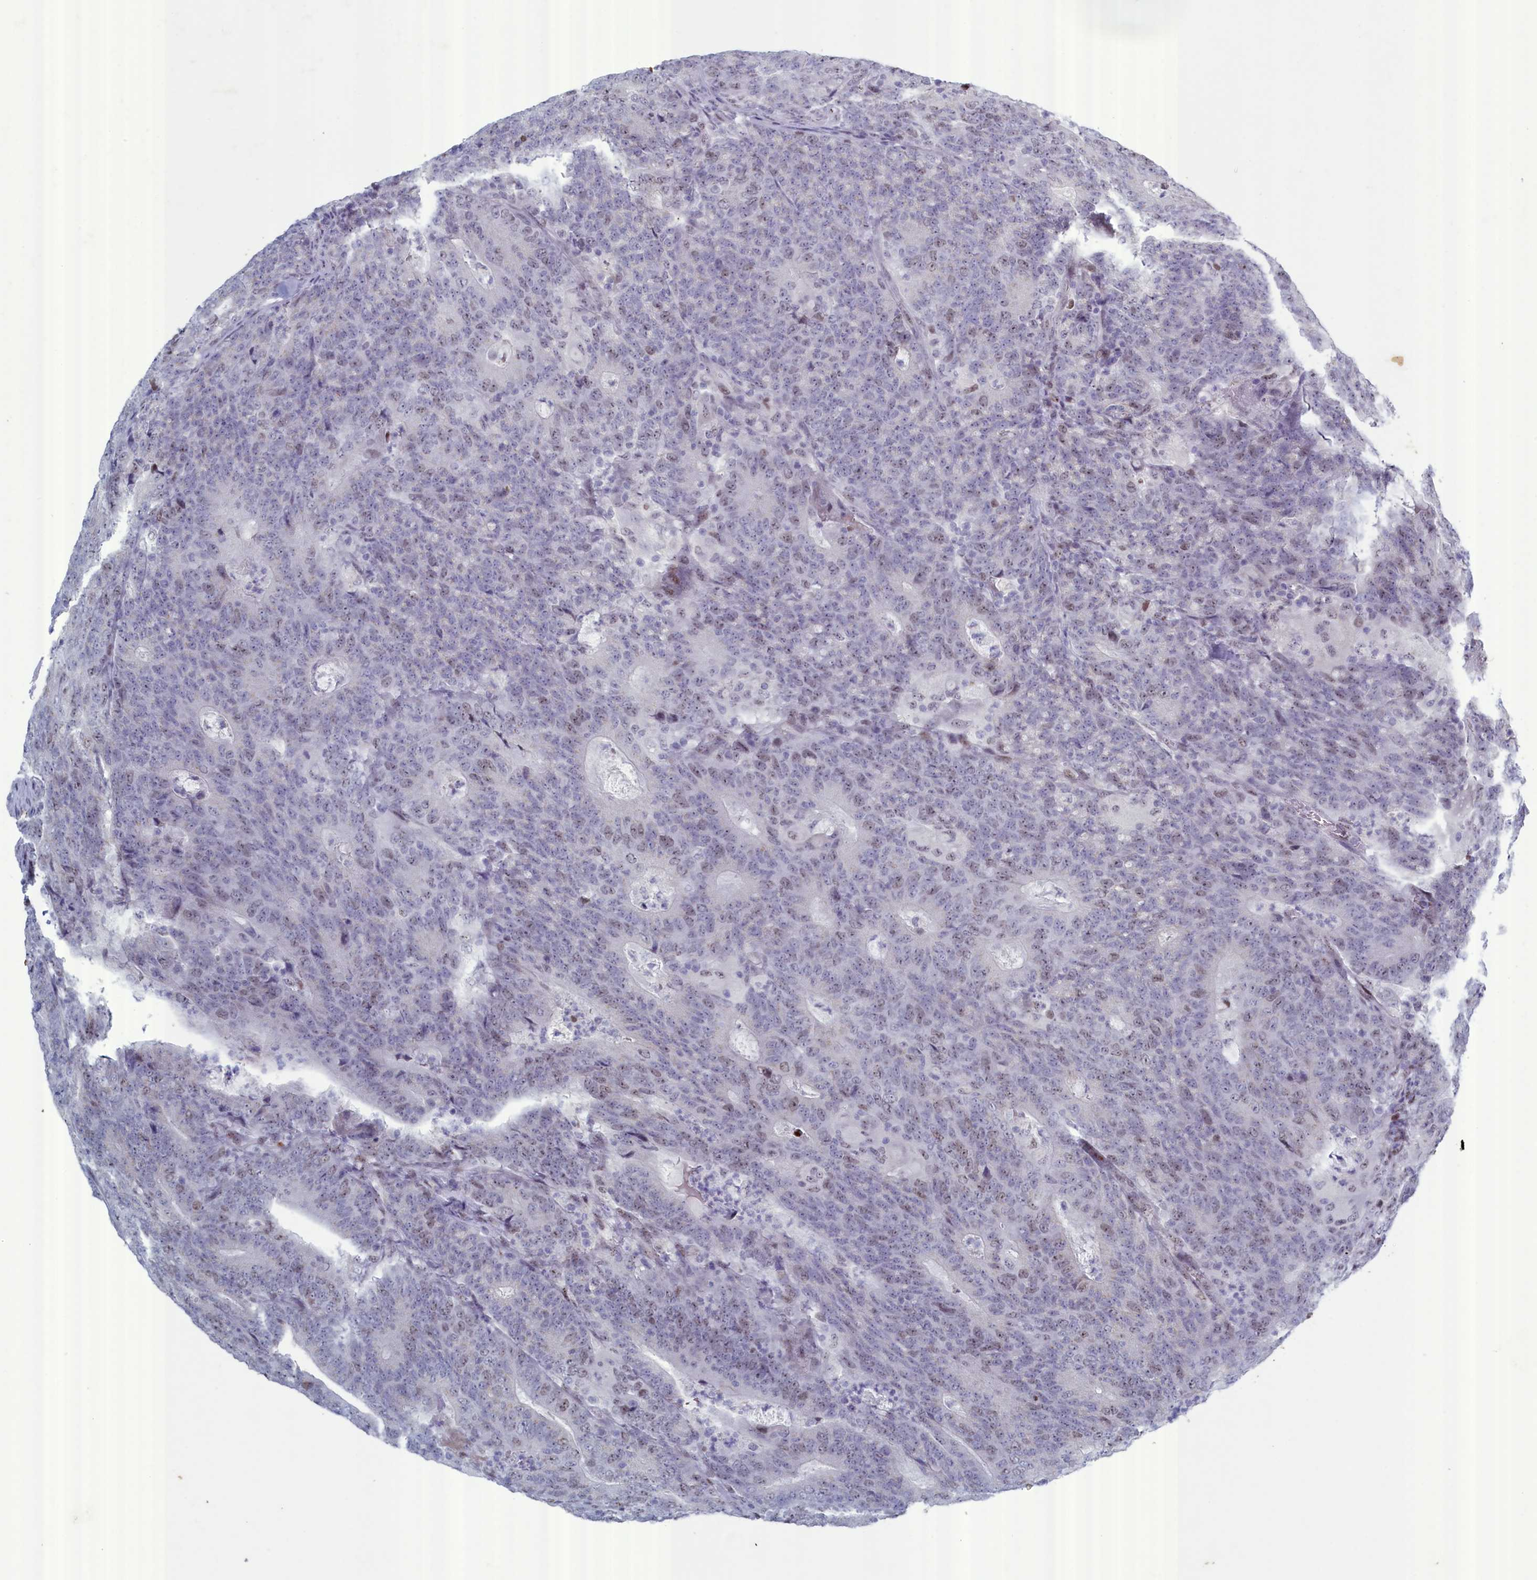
{"staining": {"intensity": "weak", "quantity": "25%-75%", "location": "nuclear"}, "tissue": "colorectal cancer", "cell_type": "Tumor cells", "image_type": "cancer", "snomed": [{"axis": "morphology", "description": "Normal tissue, NOS"}, {"axis": "morphology", "description": "Adenocarcinoma, NOS"}, {"axis": "topography", "description": "Colon"}], "caption": "This micrograph demonstrates immunohistochemistry (IHC) staining of colorectal cancer (adenocarcinoma), with low weak nuclear staining in about 25%-75% of tumor cells.", "gene": "WDR76", "patient": {"sex": "female", "age": 75}}